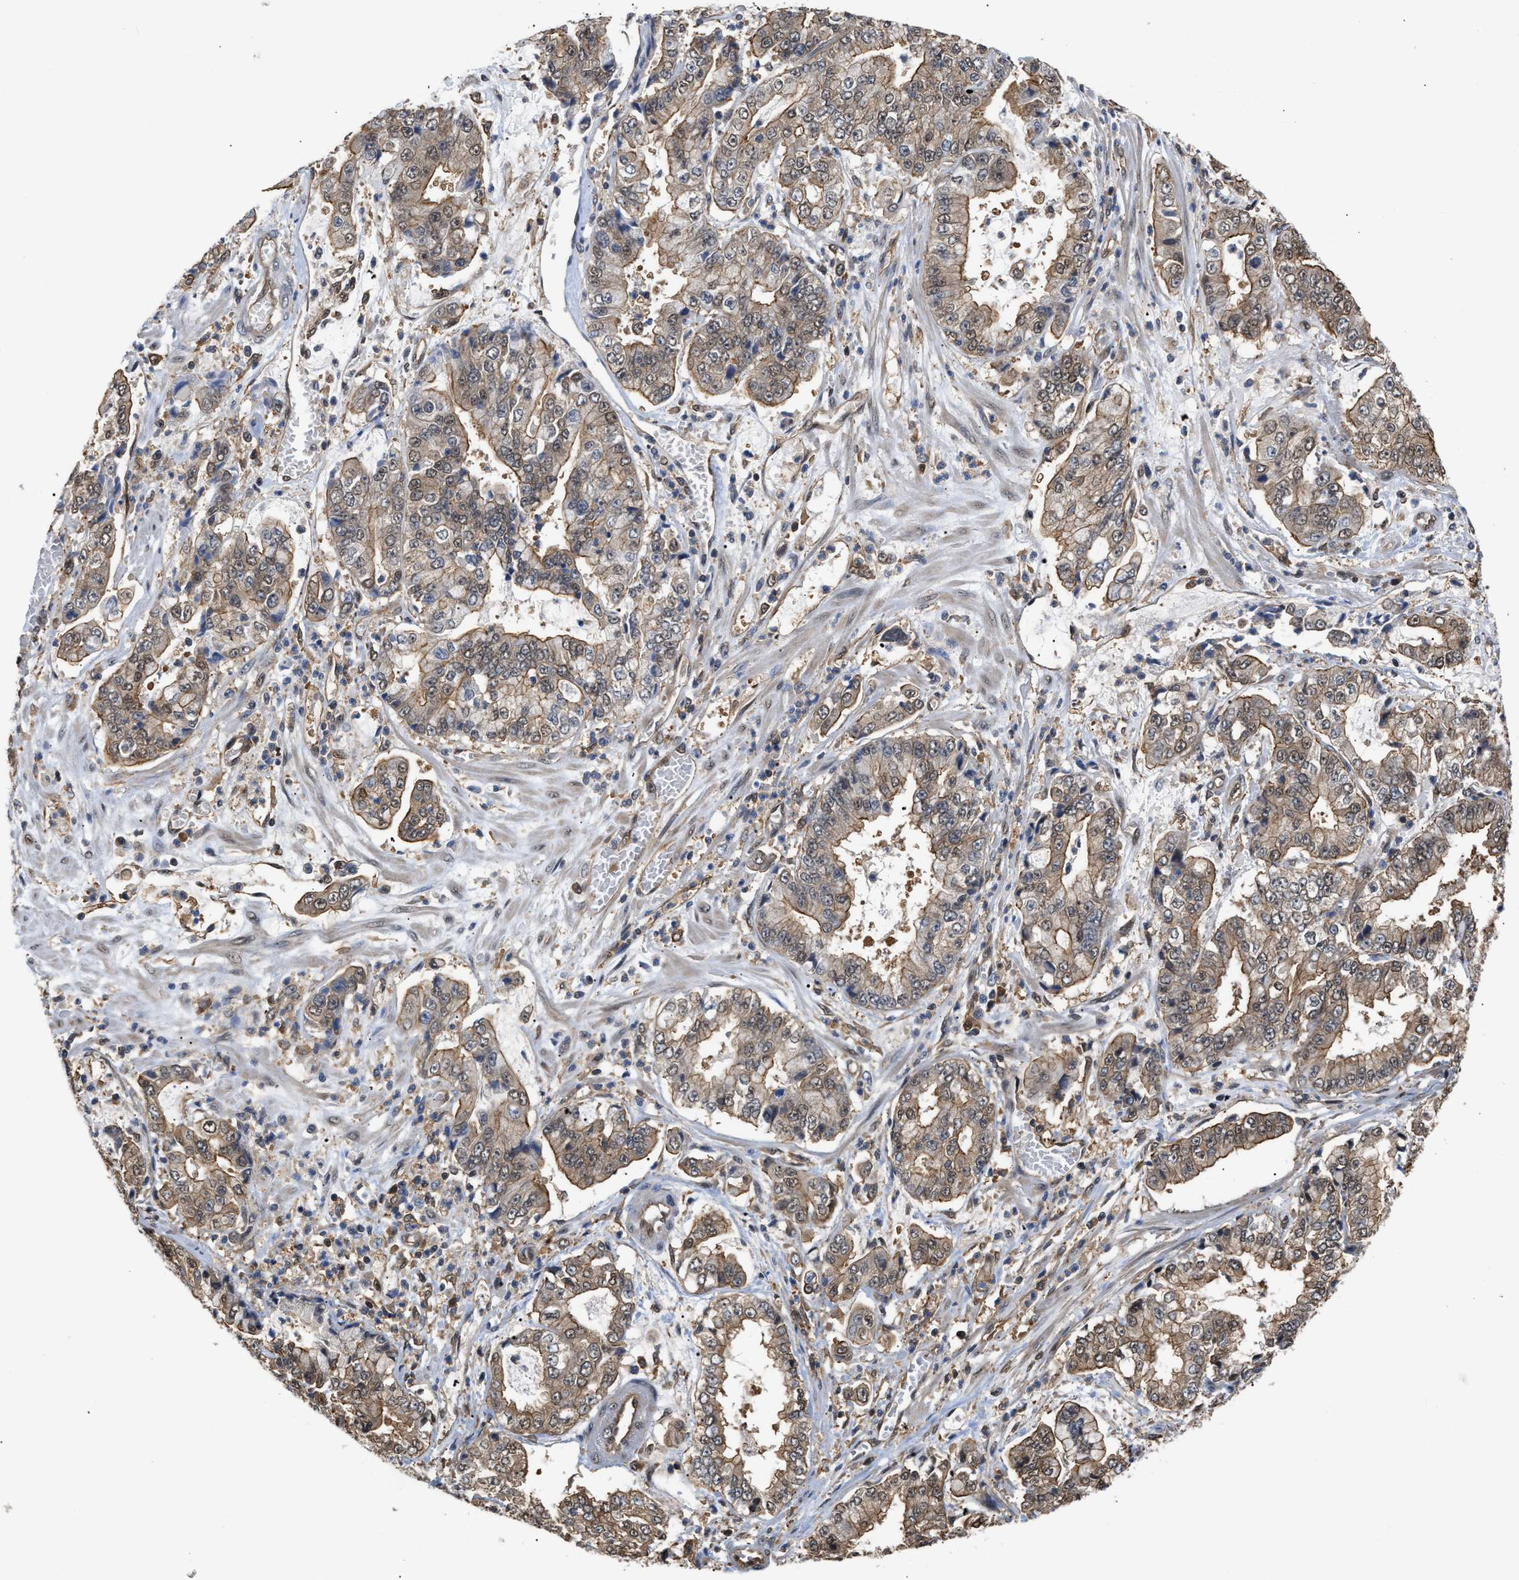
{"staining": {"intensity": "moderate", "quantity": "<25%", "location": "cytoplasmic/membranous,nuclear"}, "tissue": "stomach cancer", "cell_type": "Tumor cells", "image_type": "cancer", "snomed": [{"axis": "morphology", "description": "Adenocarcinoma, NOS"}, {"axis": "topography", "description": "Stomach"}], "caption": "Stomach cancer (adenocarcinoma) tissue displays moderate cytoplasmic/membranous and nuclear expression in about <25% of tumor cells Using DAB (3,3'-diaminobenzidine) (brown) and hematoxylin (blue) stains, captured at high magnification using brightfield microscopy.", "gene": "SCAI", "patient": {"sex": "male", "age": 76}}